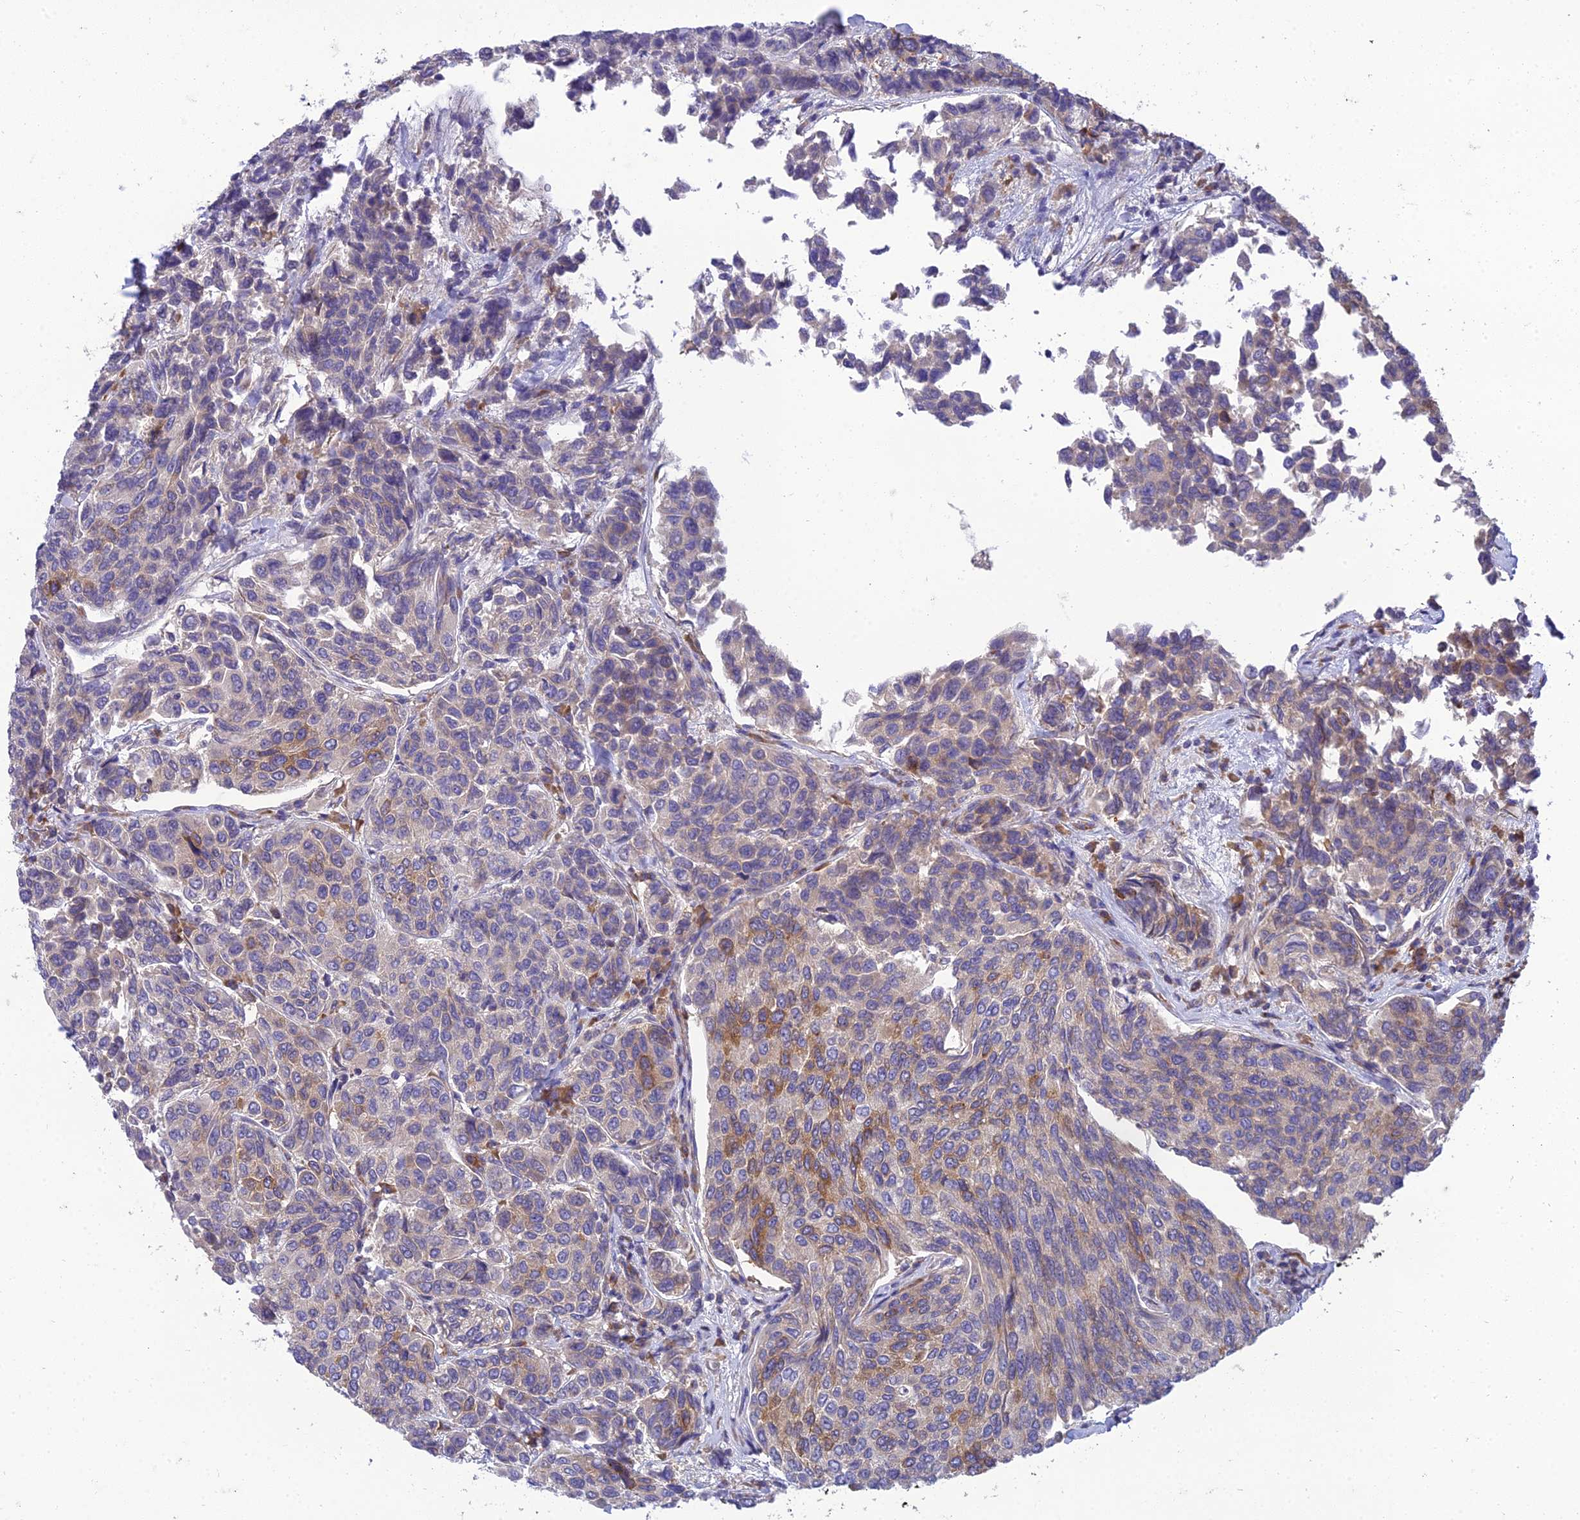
{"staining": {"intensity": "moderate", "quantity": "<25%", "location": "cytoplasmic/membranous"}, "tissue": "breast cancer", "cell_type": "Tumor cells", "image_type": "cancer", "snomed": [{"axis": "morphology", "description": "Duct carcinoma"}, {"axis": "topography", "description": "Breast"}], "caption": "The immunohistochemical stain labels moderate cytoplasmic/membranous staining in tumor cells of breast cancer tissue.", "gene": "CLCN7", "patient": {"sex": "female", "age": 55}}